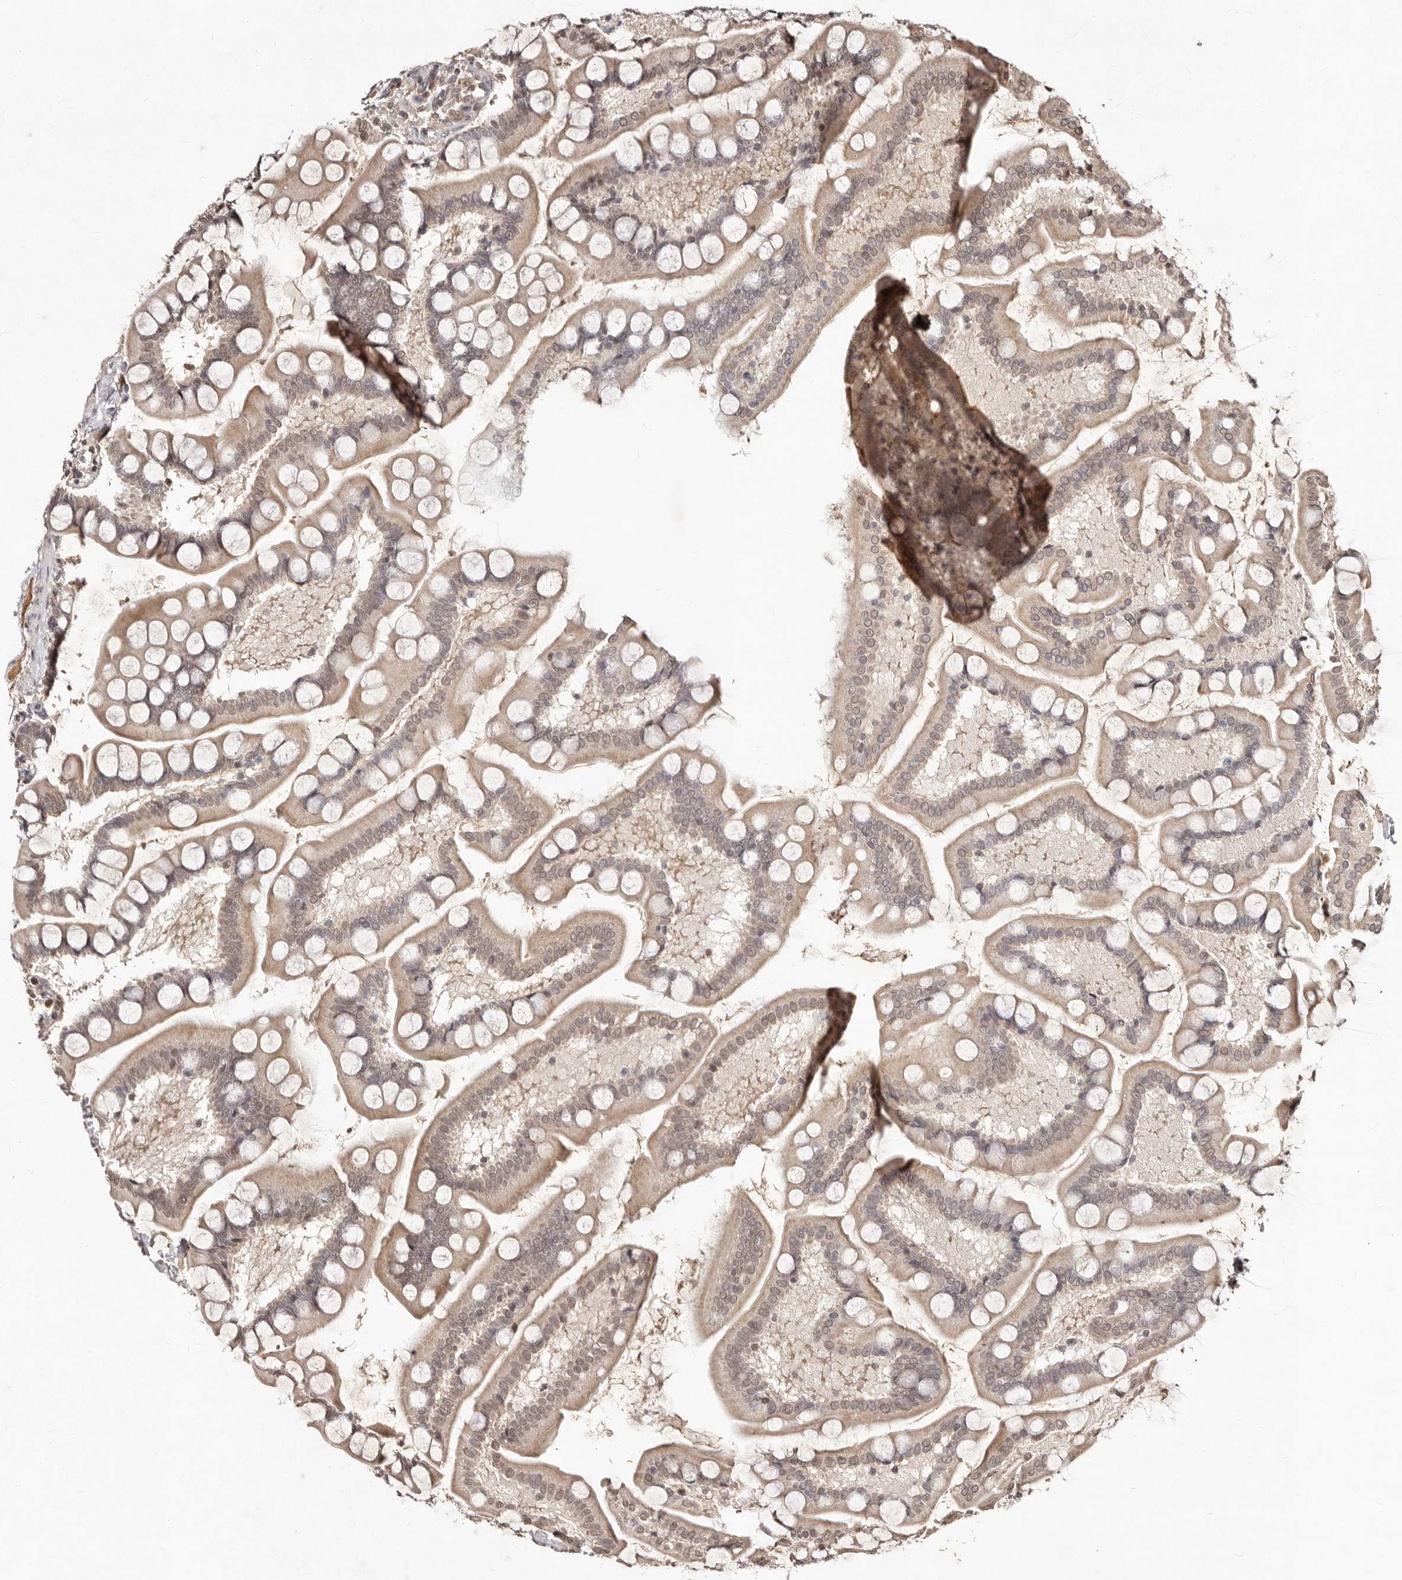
{"staining": {"intensity": "weak", "quantity": "25%-75%", "location": "cytoplasmic/membranous,nuclear"}, "tissue": "small intestine", "cell_type": "Glandular cells", "image_type": "normal", "snomed": [{"axis": "morphology", "description": "Normal tissue, NOS"}, {"axis": "topography", "description": "Small intestine"}], "caption": "Small intestine stained with immunohistochemistry shows weak cytoplasmic/membranous,nuclear positivity in approximately 25%-75% of glandular cells.", "gene": "LCORL", "patient": {"sex": "male", "age": 41}}